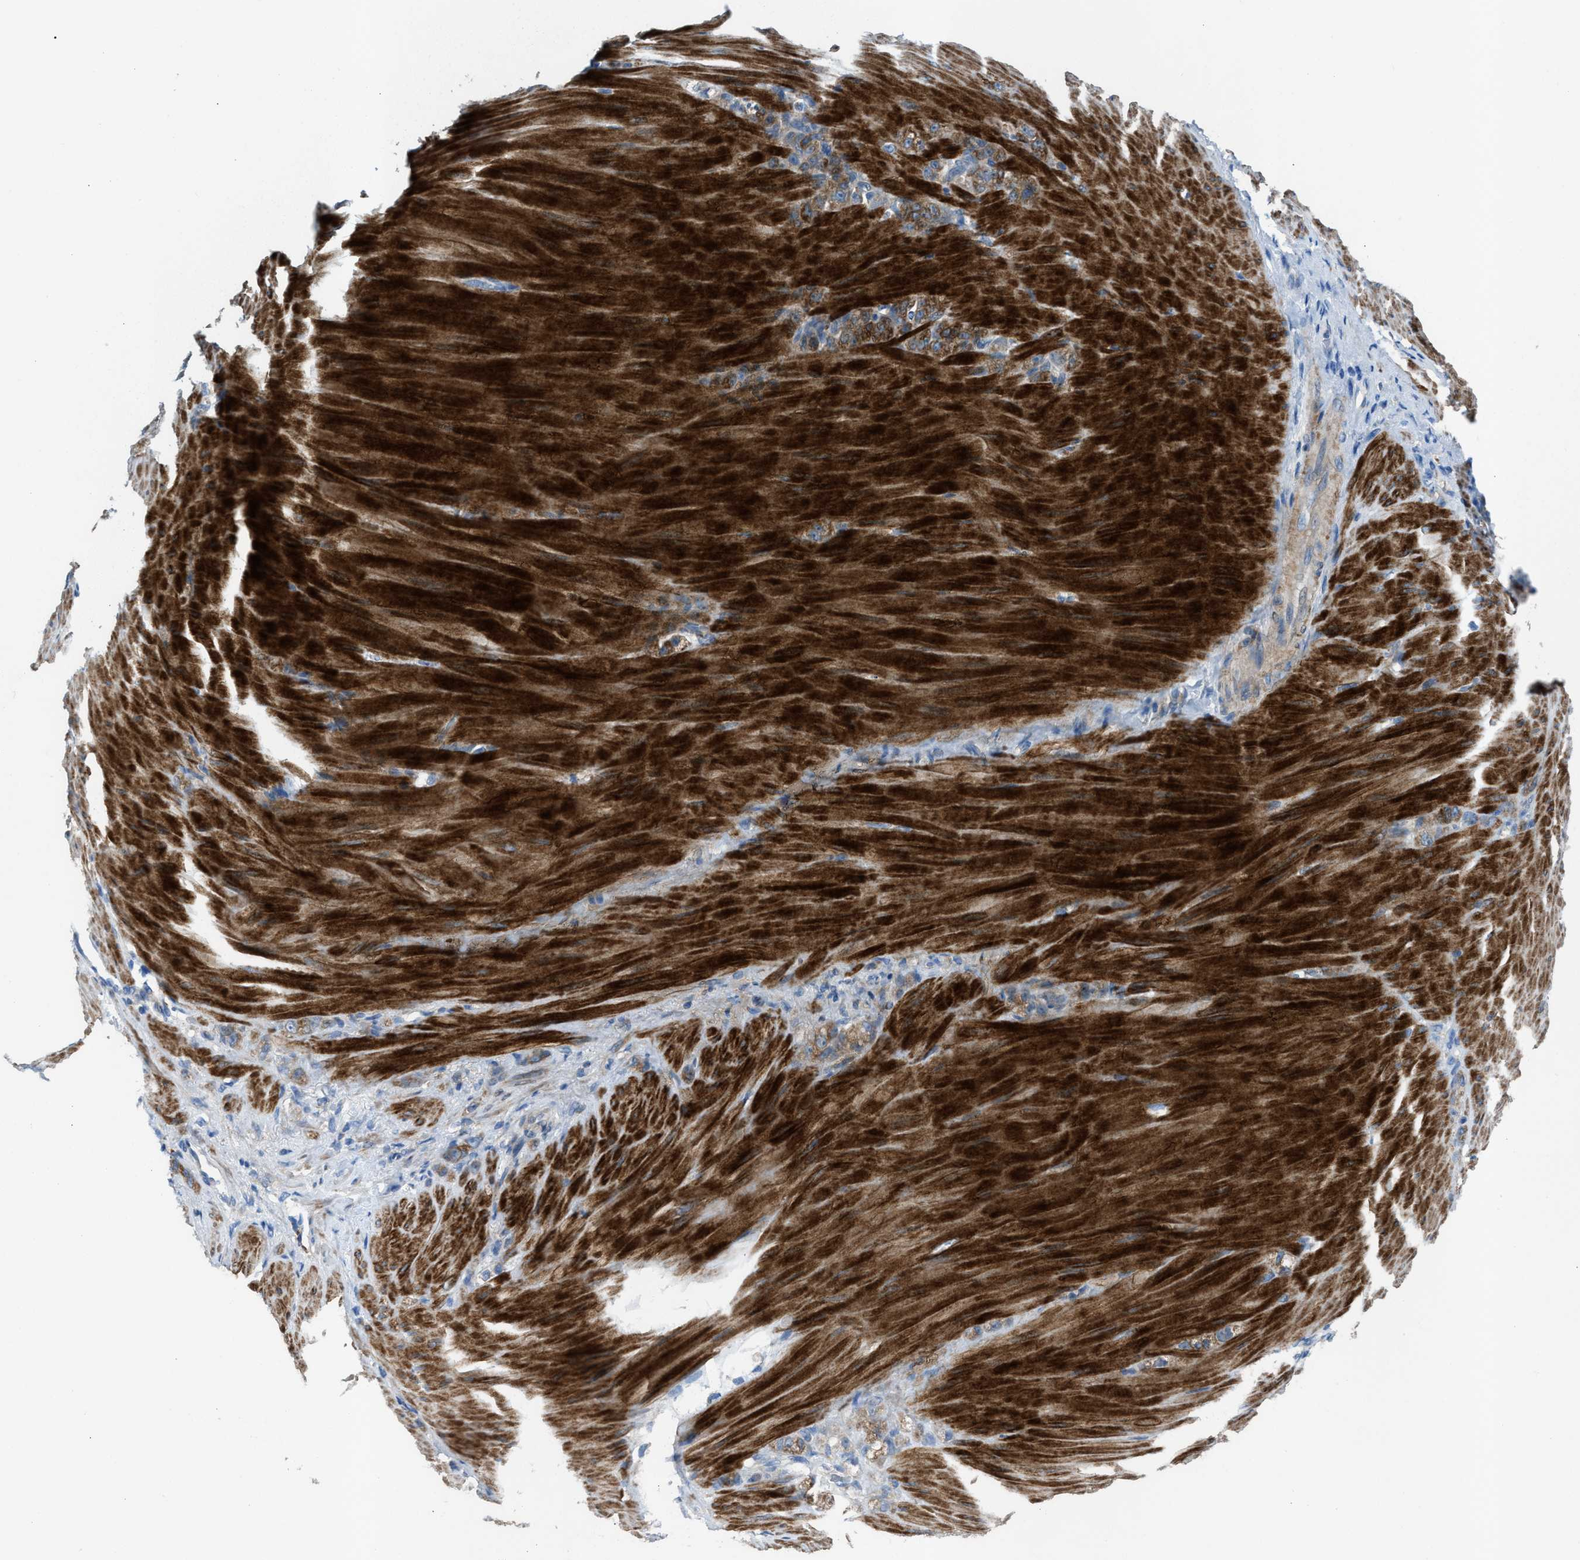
{"staining": {"intensity": "moderate", "quantity": ">75%", "location": "cytoplasmic/membranous"}, "tissue": "stomach cancer", "cell_type": "Tumor cells", "image_type": "cancer", "snomed": [{"axis": "morphology", "description": "Normal tissue, NOS"}, {"axis": "morphology", "description": "Adenocarcinoma, NOS"}, {"axis": "topography", "description": "Stomach"}], "caption": "About >75% of tumor cells in human stomach adenocarcinoma reveal moderate cytoplasmic/membranous protein expression as visualized by brown immunohistochemical staining.", "gene": "AOAH", "patient": {"sex": "male", "age": 82}}